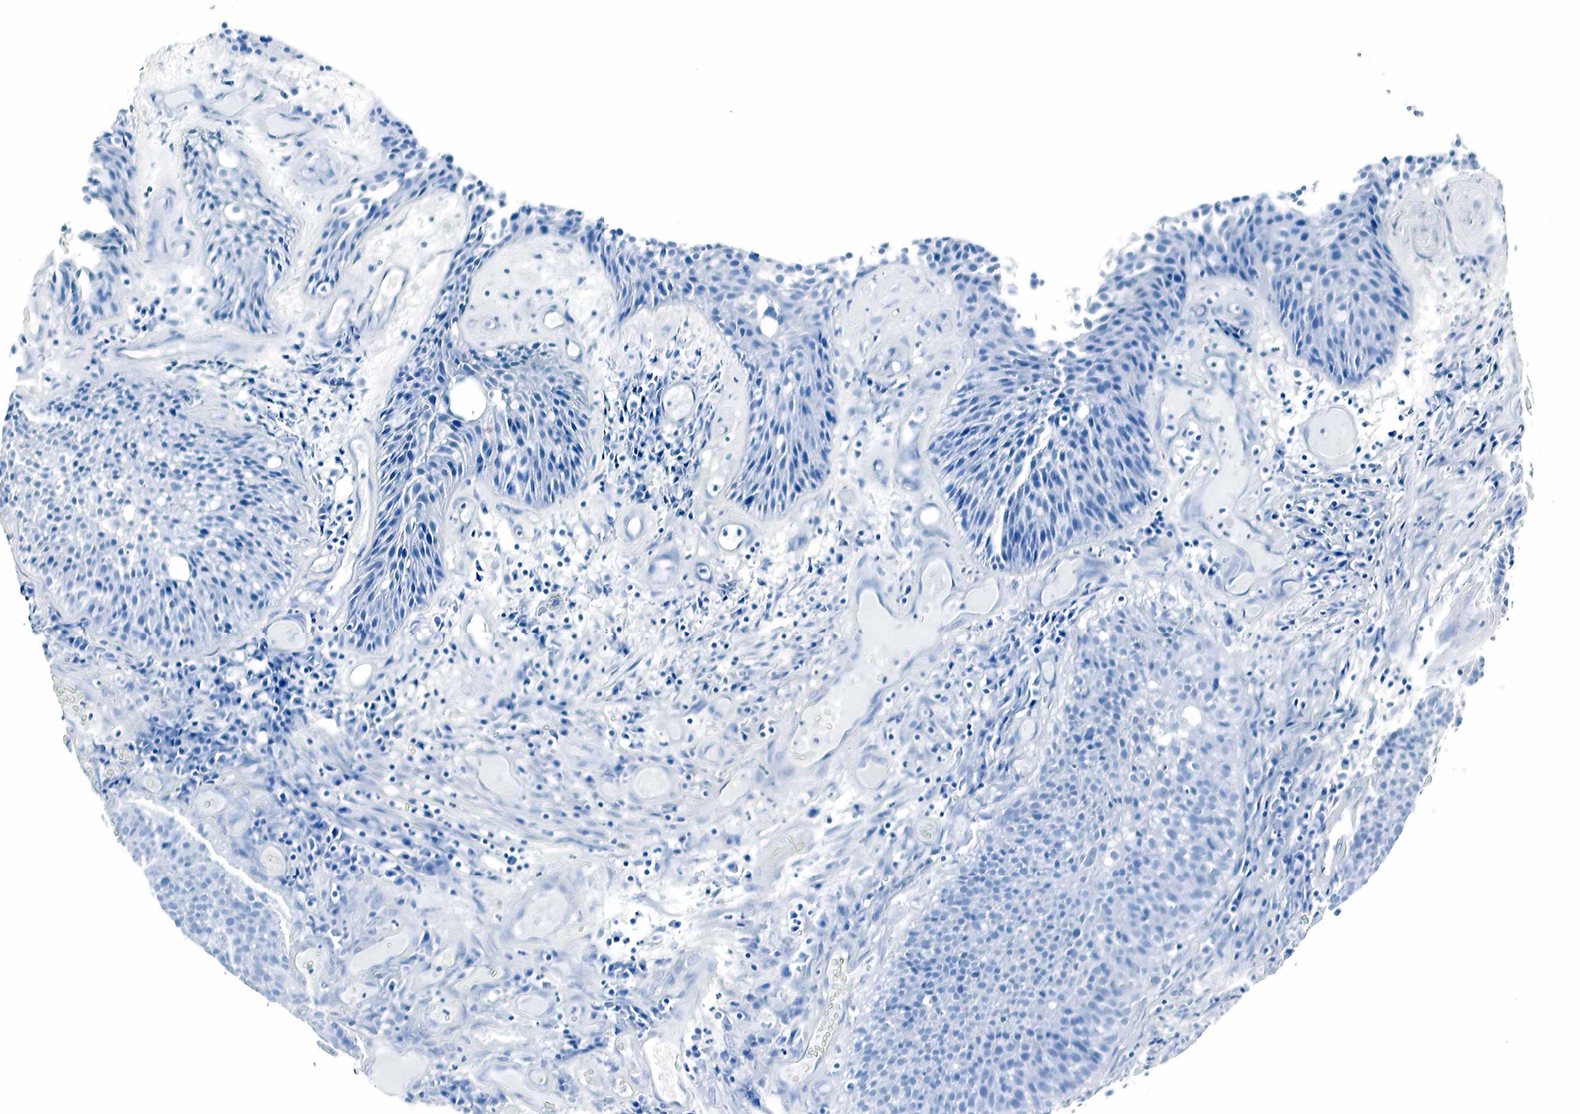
{"staining": {"intensity": "negative", "quantity": "none", "location": "none"}, "tissue": "urothelial cancer", "cell_type": "Tumor cells", "image_type": "cancer", "snomed": [{"axis": "morphology", "description": "Urothelial carcinoma, Low grade"}, {"axis": "topography", "description": "Urinary bladder"}], "caption": "A histopathology image of human urothelial cancer is negative for staining in tumor cells.", "gene": "GCG", "patient": {"sex": "male", "age": 85}}